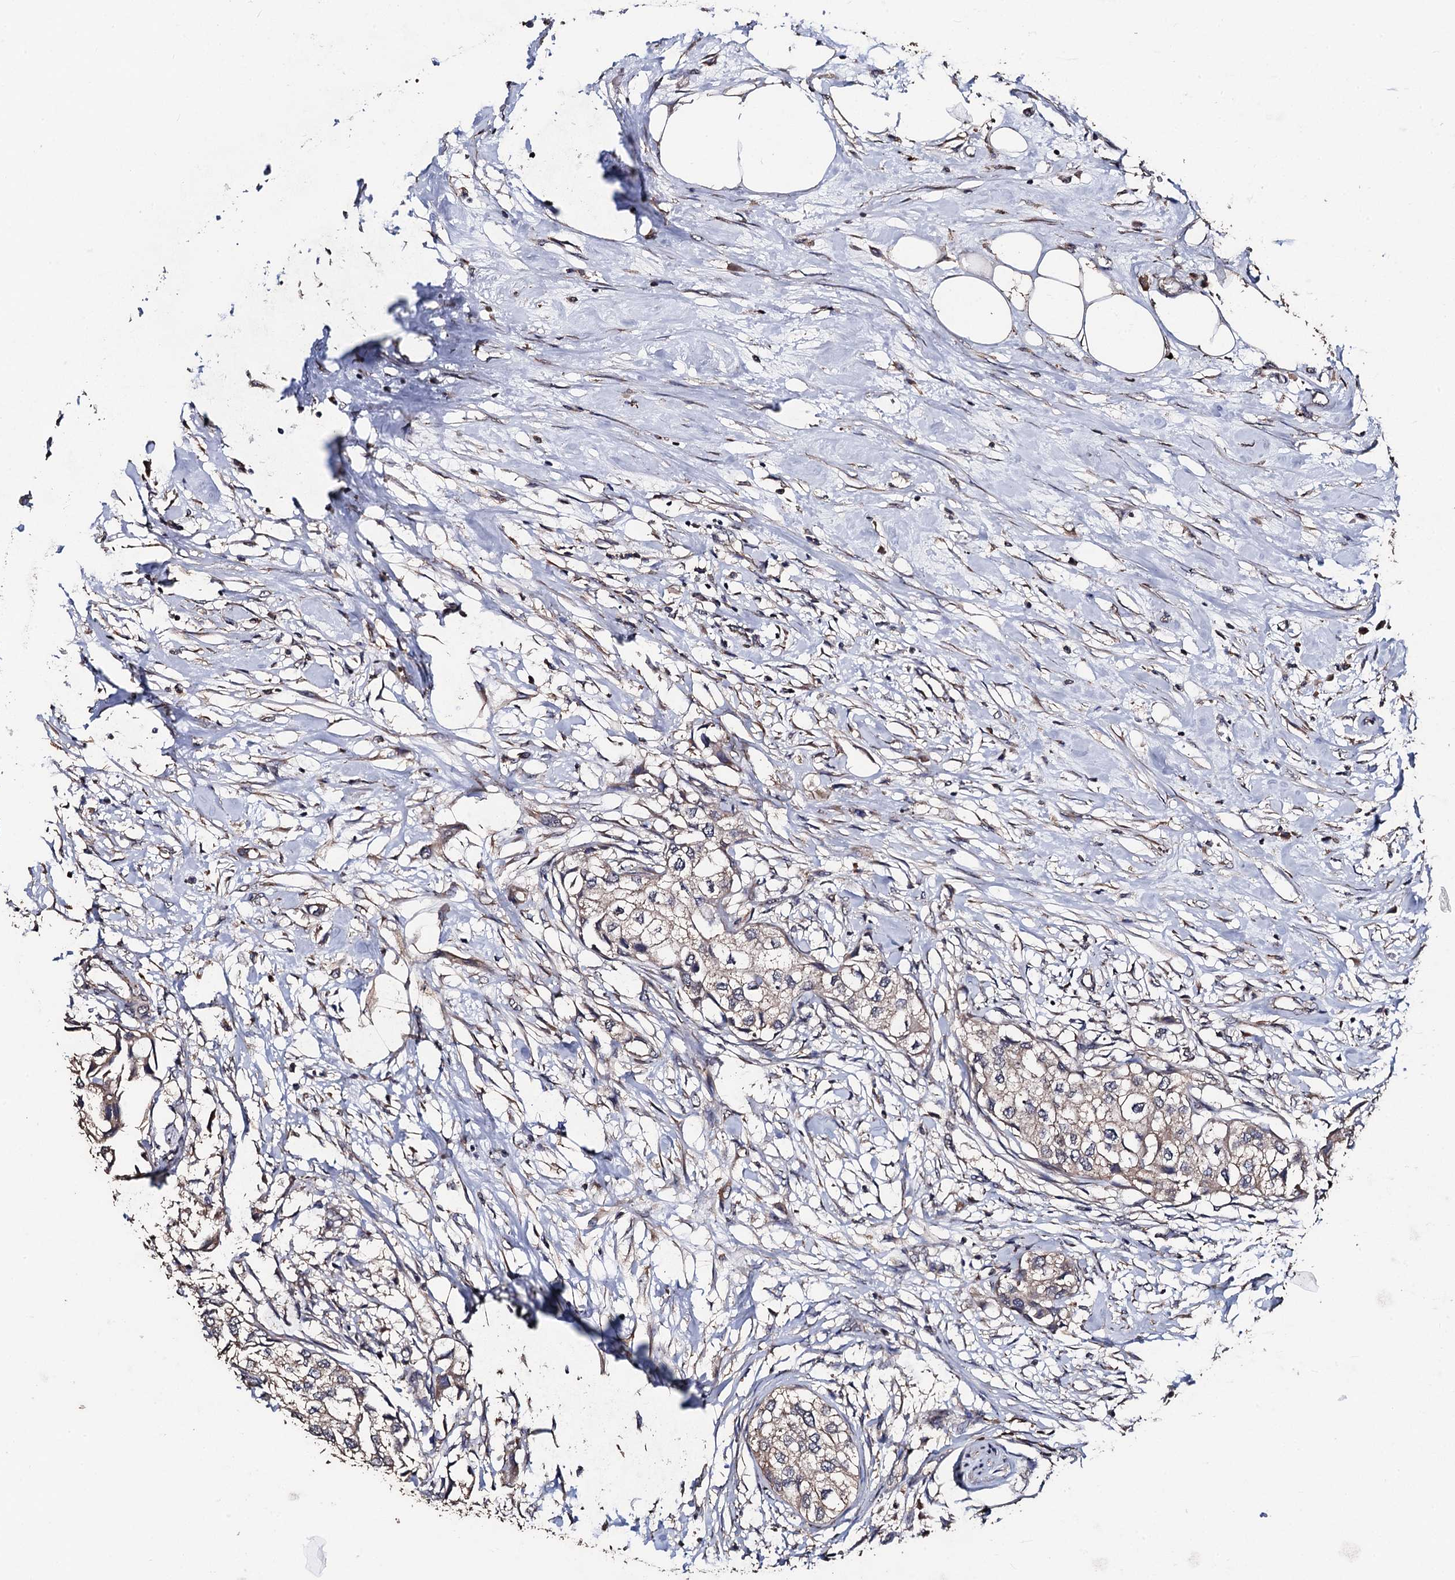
{"staining": {"intensity": "weak", "quantity": "25%-75%", "location": "cytoplasmic/membranous"}, "tissue": "urothelial cancer", "cell_type": "Tumor cells", "image_type": "cancer", "snomed": [{"axis": "morphology", "description": "Urothelial carcinoma, High grade"}, {"axis": "topography", "description": "Urinary bladder"}], "caption": "Urothelial cancer was stained to show a protein in brown. There is low levels of weak cytoplasmic/membranous expression in about 25%-75% of tumor cells.", "gene": "PPTC7", "patient": {"sex": "male", "age": 64}}